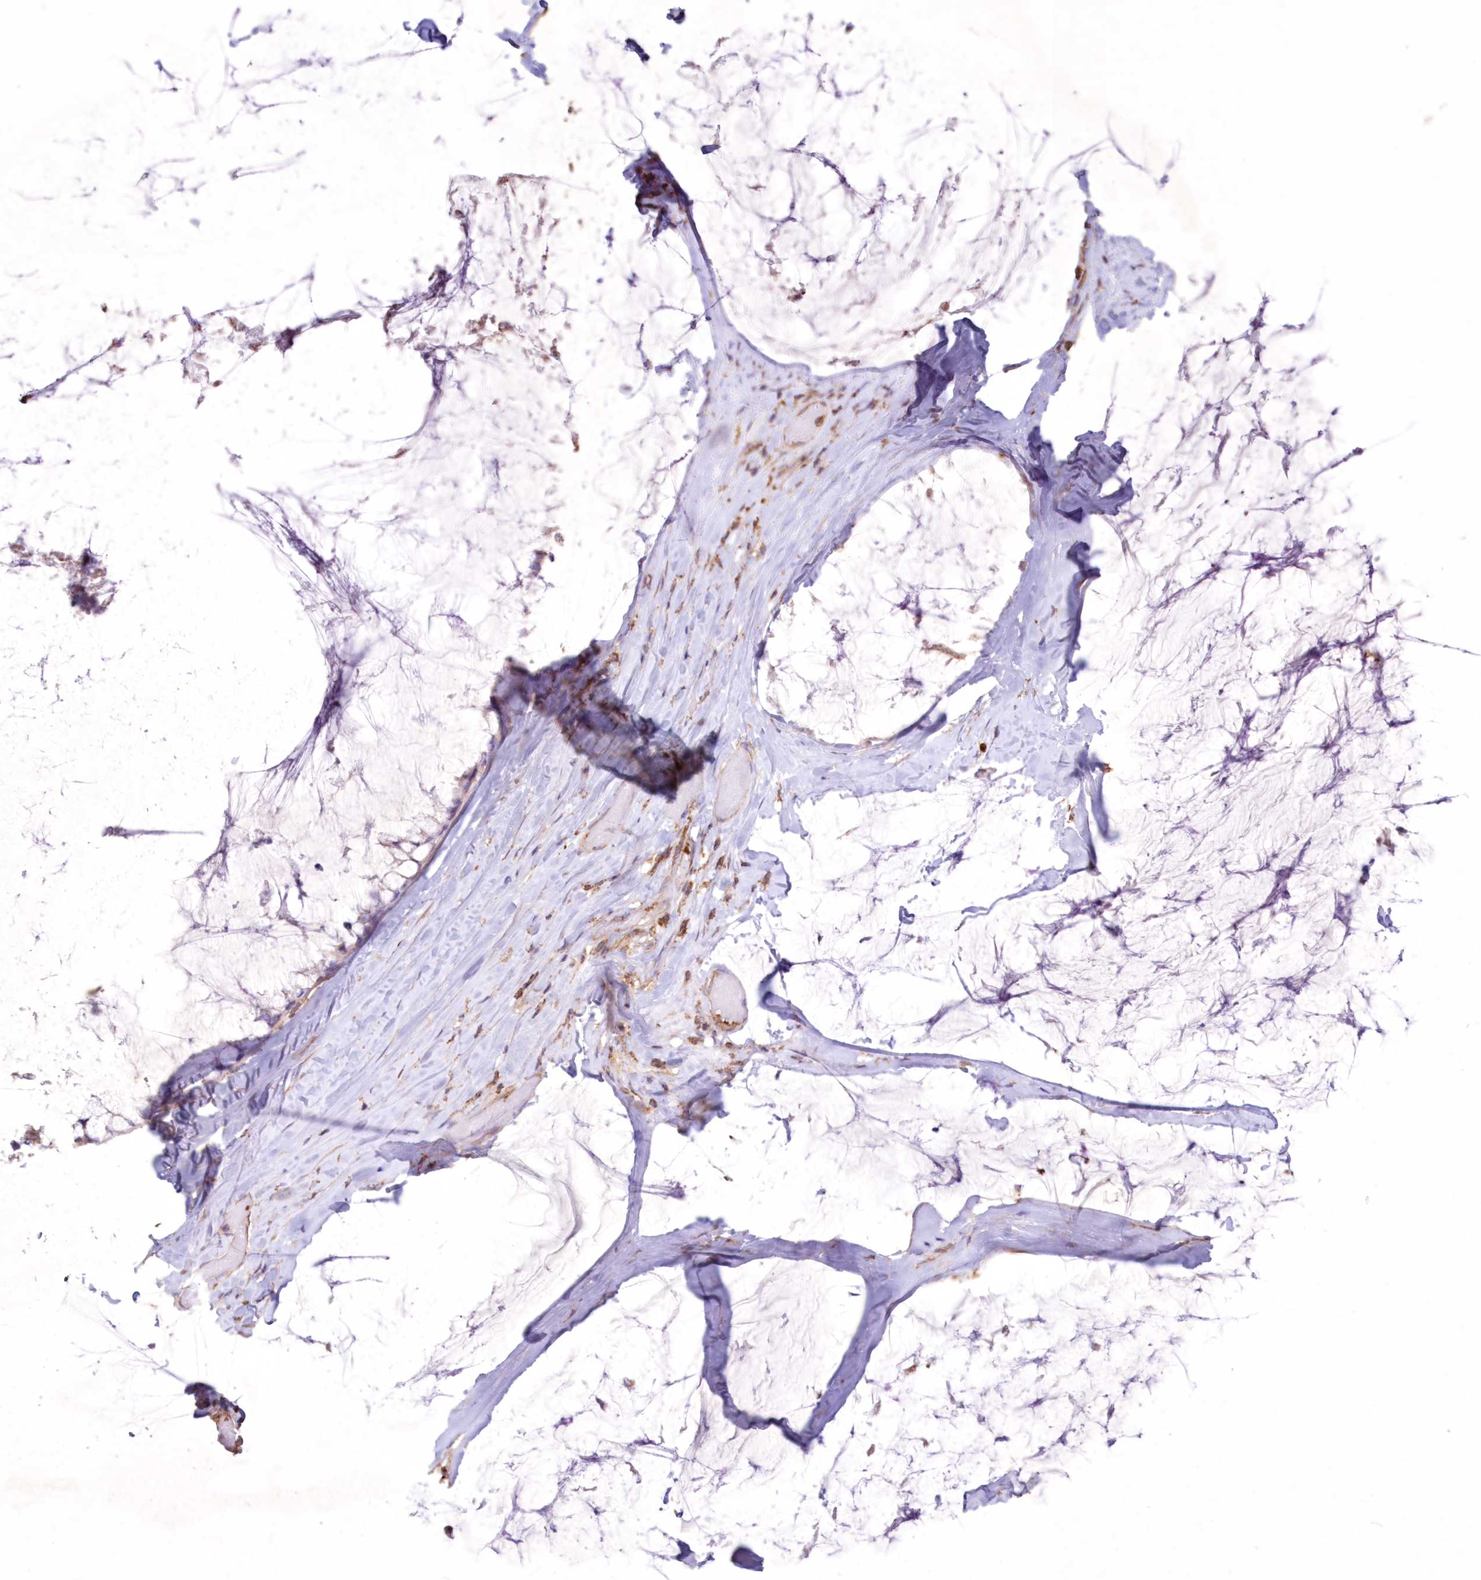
{"staining": {"intensity": "negative", "quantity": "none", "location": "none"}, "tissue": "ovarian cancer", "cell_type": "Tumor cells", "image_type": "cancer", "snomed": [{"axis": "morphology", "description": "Cystadenocarcinoma, mucinous, NOS"}, {"axis": "topography", "description": "Ovary"}], "caption": "This is an immunohistochemistry histopathology image of human ovarian cancer. There is no positivity in tumor cells.", "gene": "TMEM139", "patient": {"sex": "female", "age": 39}}